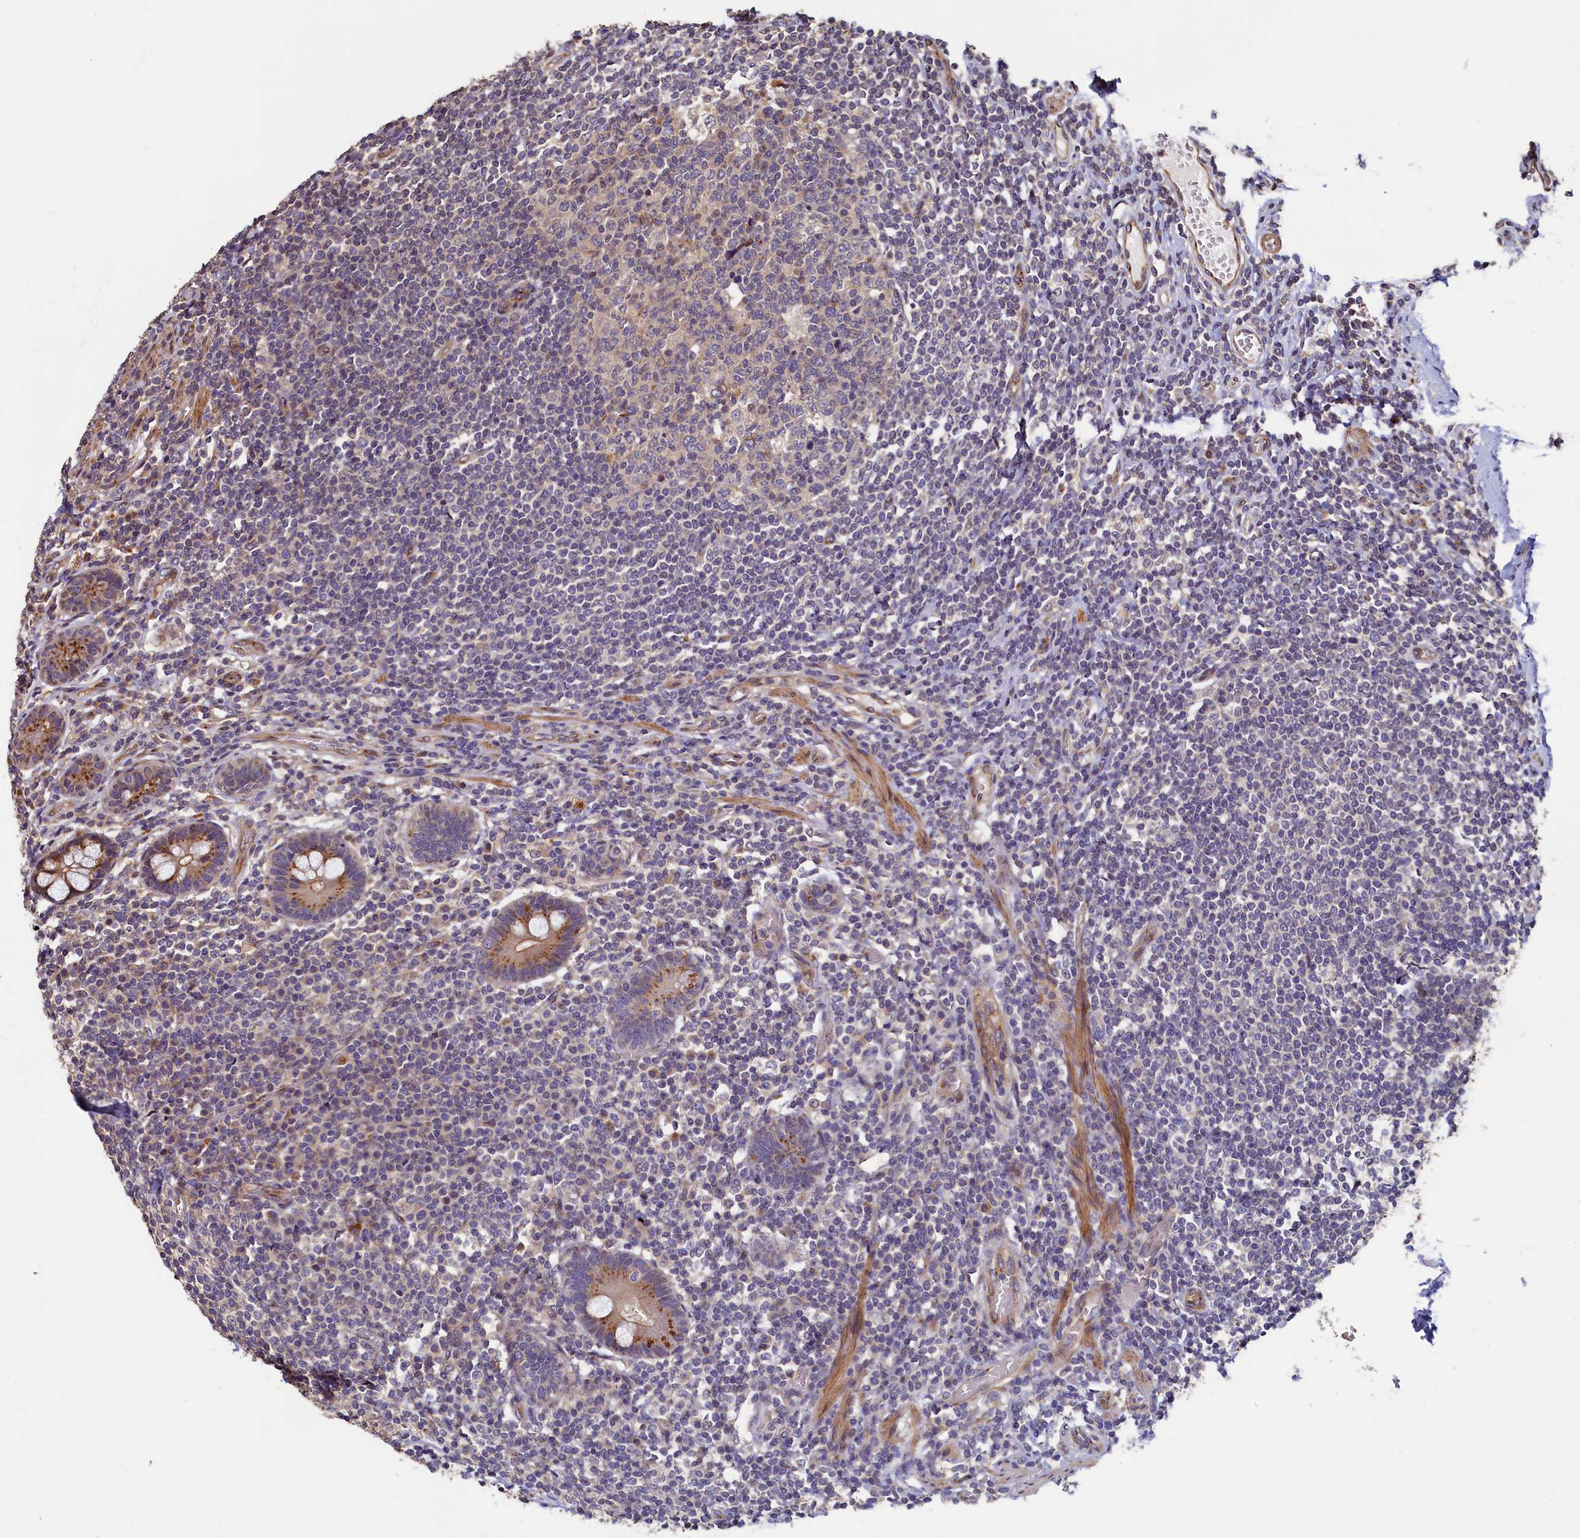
{"staining": {"intensity": "strong", "quantity": ">75%", "location": "cytoplasmic/membranous"}, "tissue": "small intestine", "cell_type": "Glandular cells", "image_type": "normal", "snomed": [{"axis": "morphology", "description": "Normal tissue, NOS"}, {"axis": "topography", "description": "Small intestine"}], "caption": "Strong cytoplasmic/membranous expression is identified in about >75% of glandular cells in normal small intestine.", "gene": "TMEM181", "patient": {"sex": "male", "age": 52}}